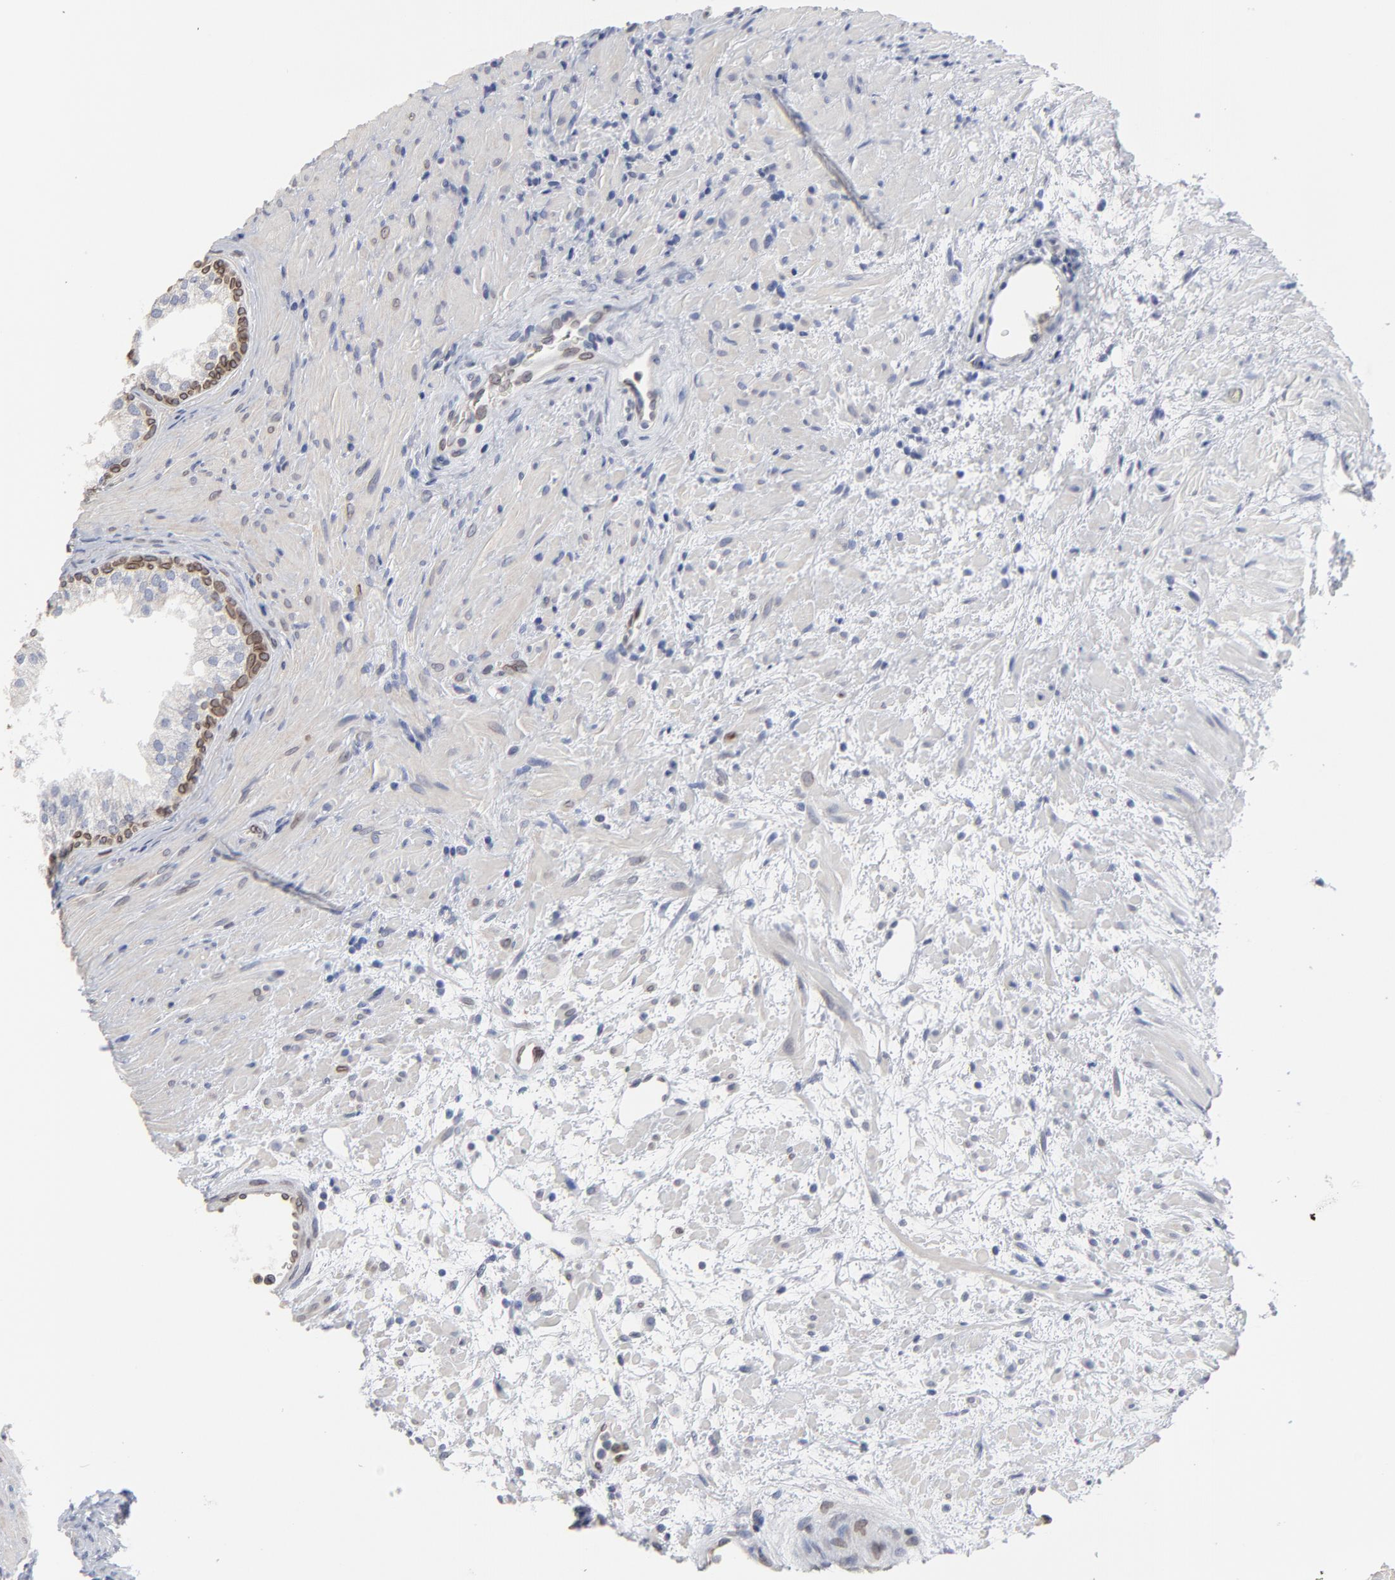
{"staining": {"intensity": "moderate", "quantity": "25%-75%", "location": "cytoplasmic/membranous,nuclear"}, "tissue": "prostate", "cell_type": "Glandular cells", "image_type": "normal", "snomed": [{"axis": "morphology", "description": "Normal tissue, NOS"}, {"axis": "topography", "description": "Prostate"}], "caption": "IHC (DAB (3,3'-diaminobenzidine)) staining of normal human prostate displays moderate cytoplasmic/membranous,nuclear protein positivity in approximately 25%-75% of glandular cells. The protein of interest is shown in brown color, while the nuclei are stained blue.", "gene": "SYNE2", "patient": {"sex": "male", "age": 76}}